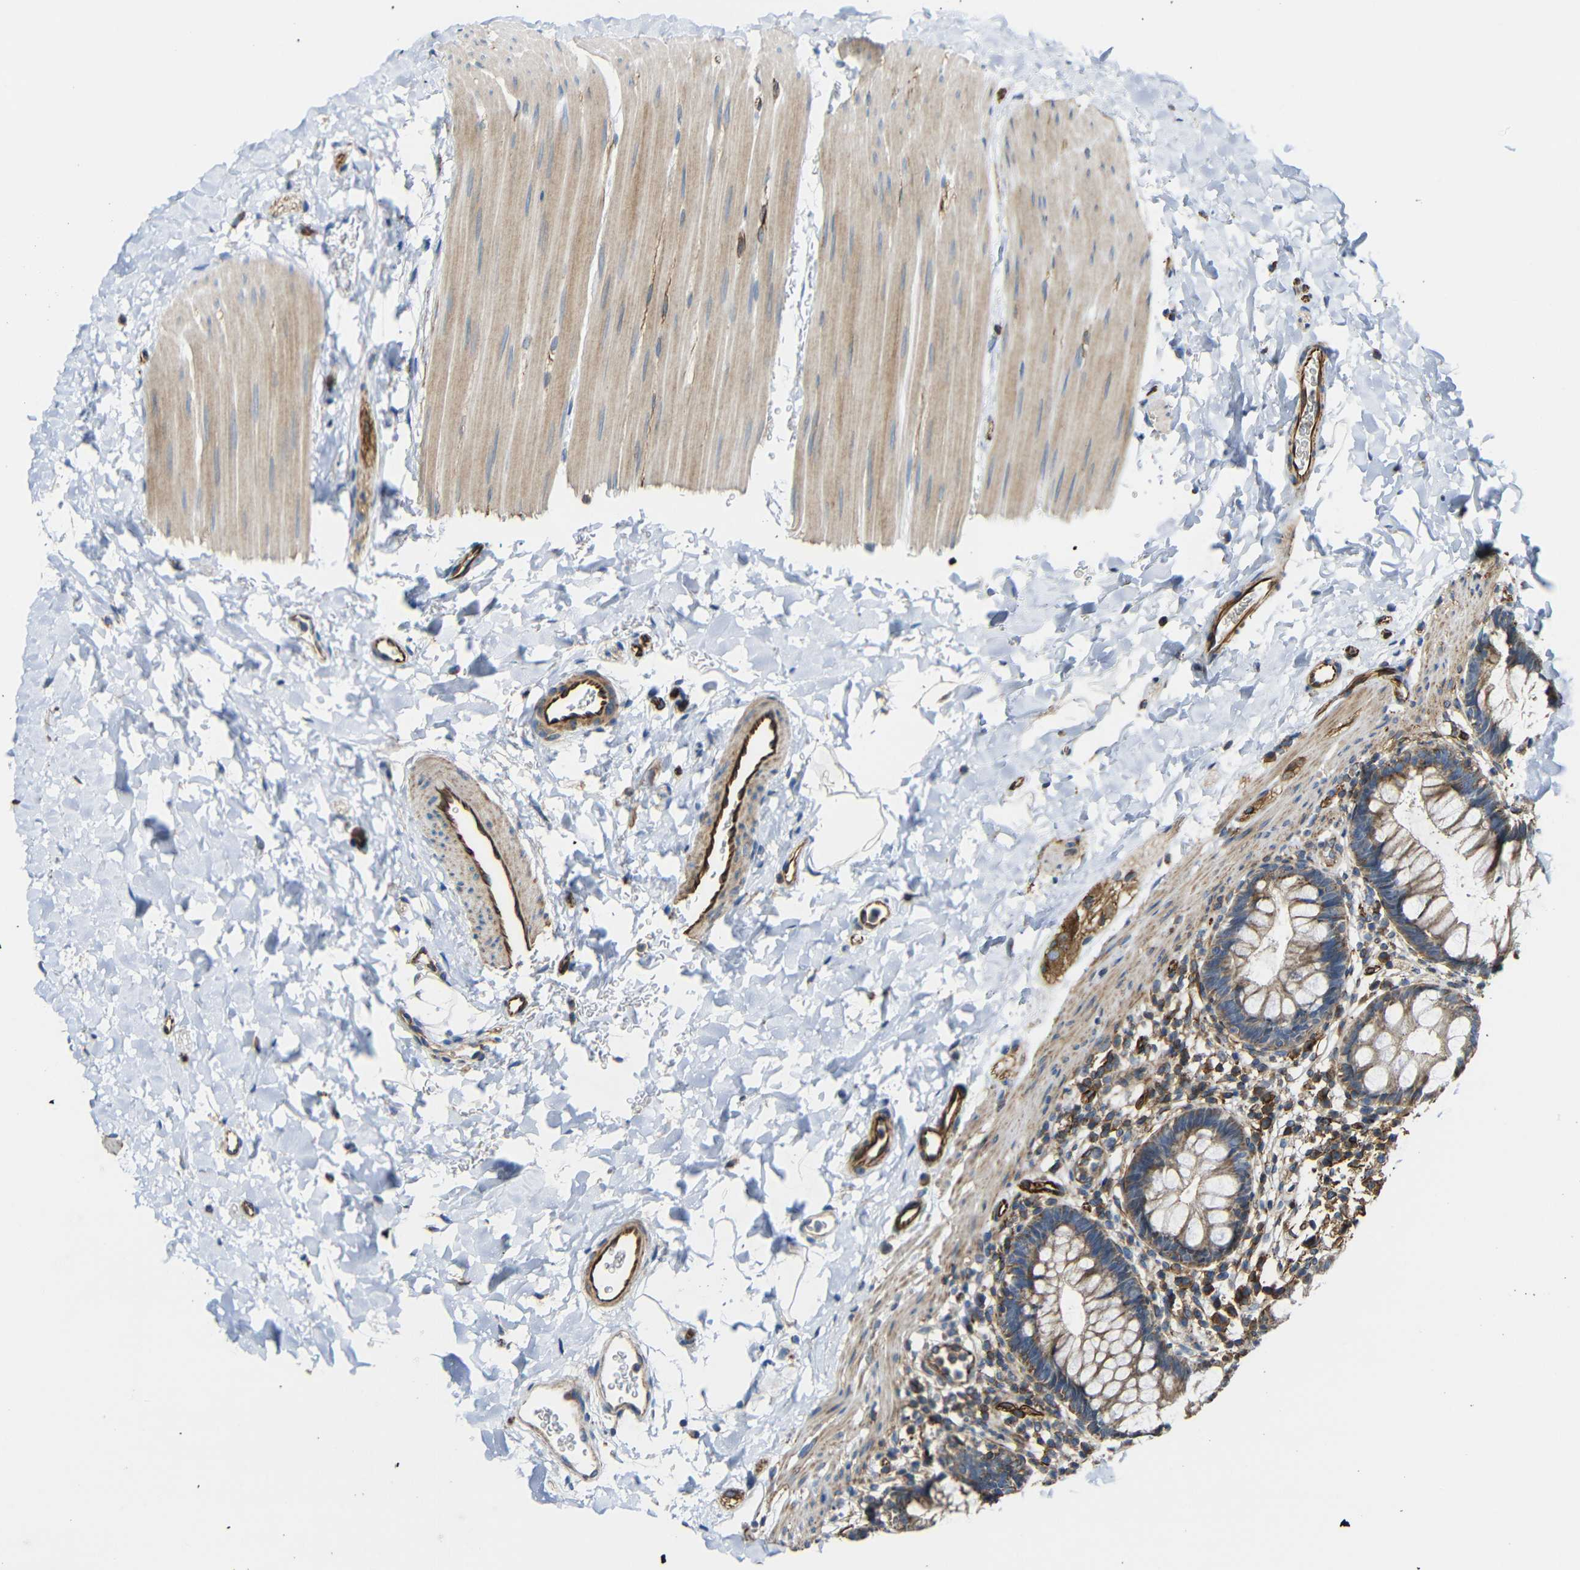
{"staining": {"intensity": "moderate", "quantity": ">75%", "location": "cytoplasmic/membranous"}, "tissue": "rectum", "cell_type": "Glandular cells", "image_type": "normal", "snomed": [{"axis": "morphology", "description": "Normal tissue, NOS"}, {"axis": "topography", "description": "Rectum"}], "caption": "IHC image of unremarkable rectum stained for a protein (brown), which displays medium levels of moderate cytoplasmic/membranous positivity in about >75% of glandular cells.", "gene": "IGSF10", "patient": {"sex": "female", "age": 24}}